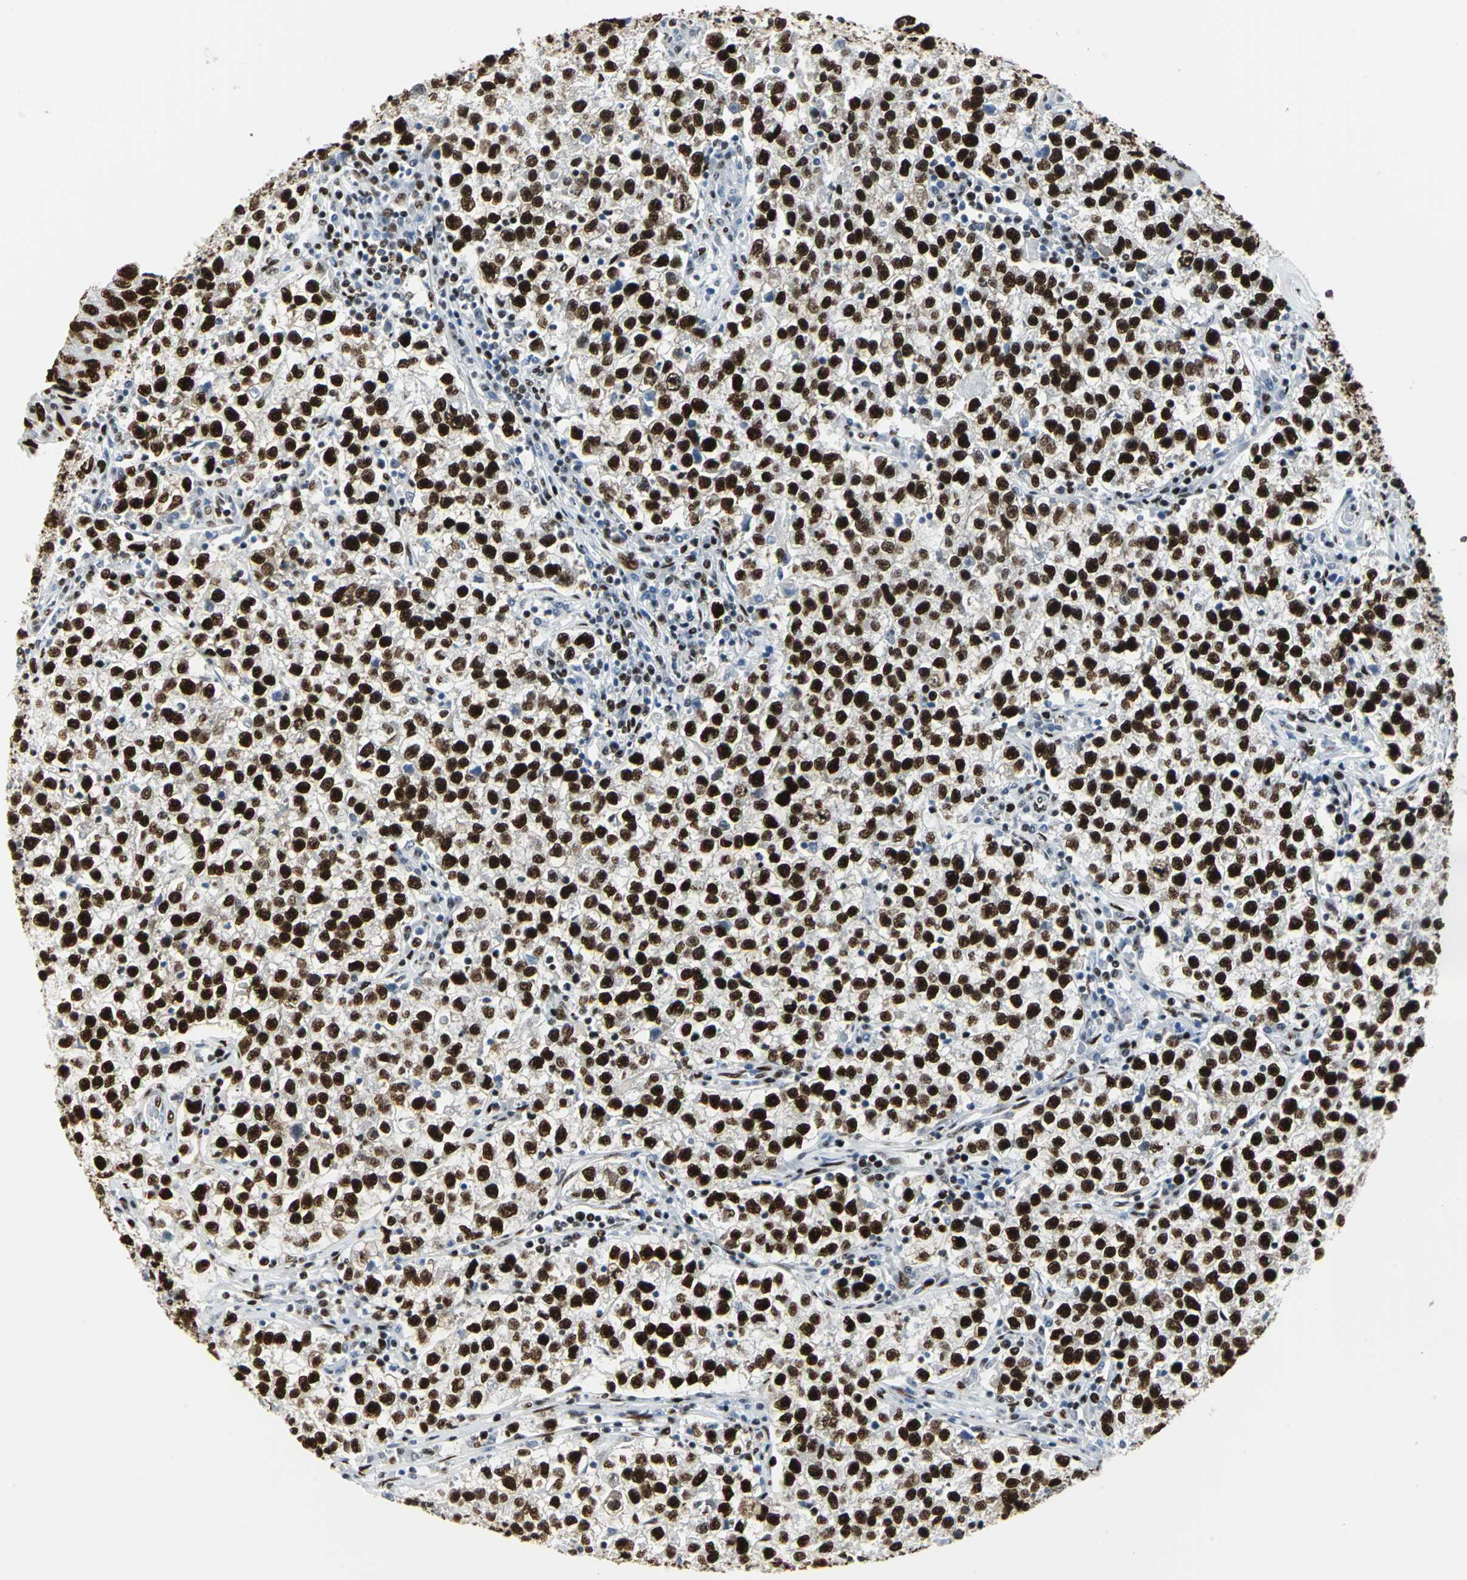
{"staining": {"intensity": "strong", "quantity": ">75%", "location": "nuclear"}, "tissue": "testis cancer", "cell_type": "Tumor cells", "image_type": "cancer", "snomed": [{"axis": "morphology", "description": "Seminoma, NOS"}, {"axis": "topography", "description": "Testis"}], "caption": "The photomicrograph demonstrates a brown stain indicating the presence of a protein in the nuclear of tumor cells in seminoma (testis).", "gene": "HDAC2", "patient": {"sex": "male", "age": 22}}